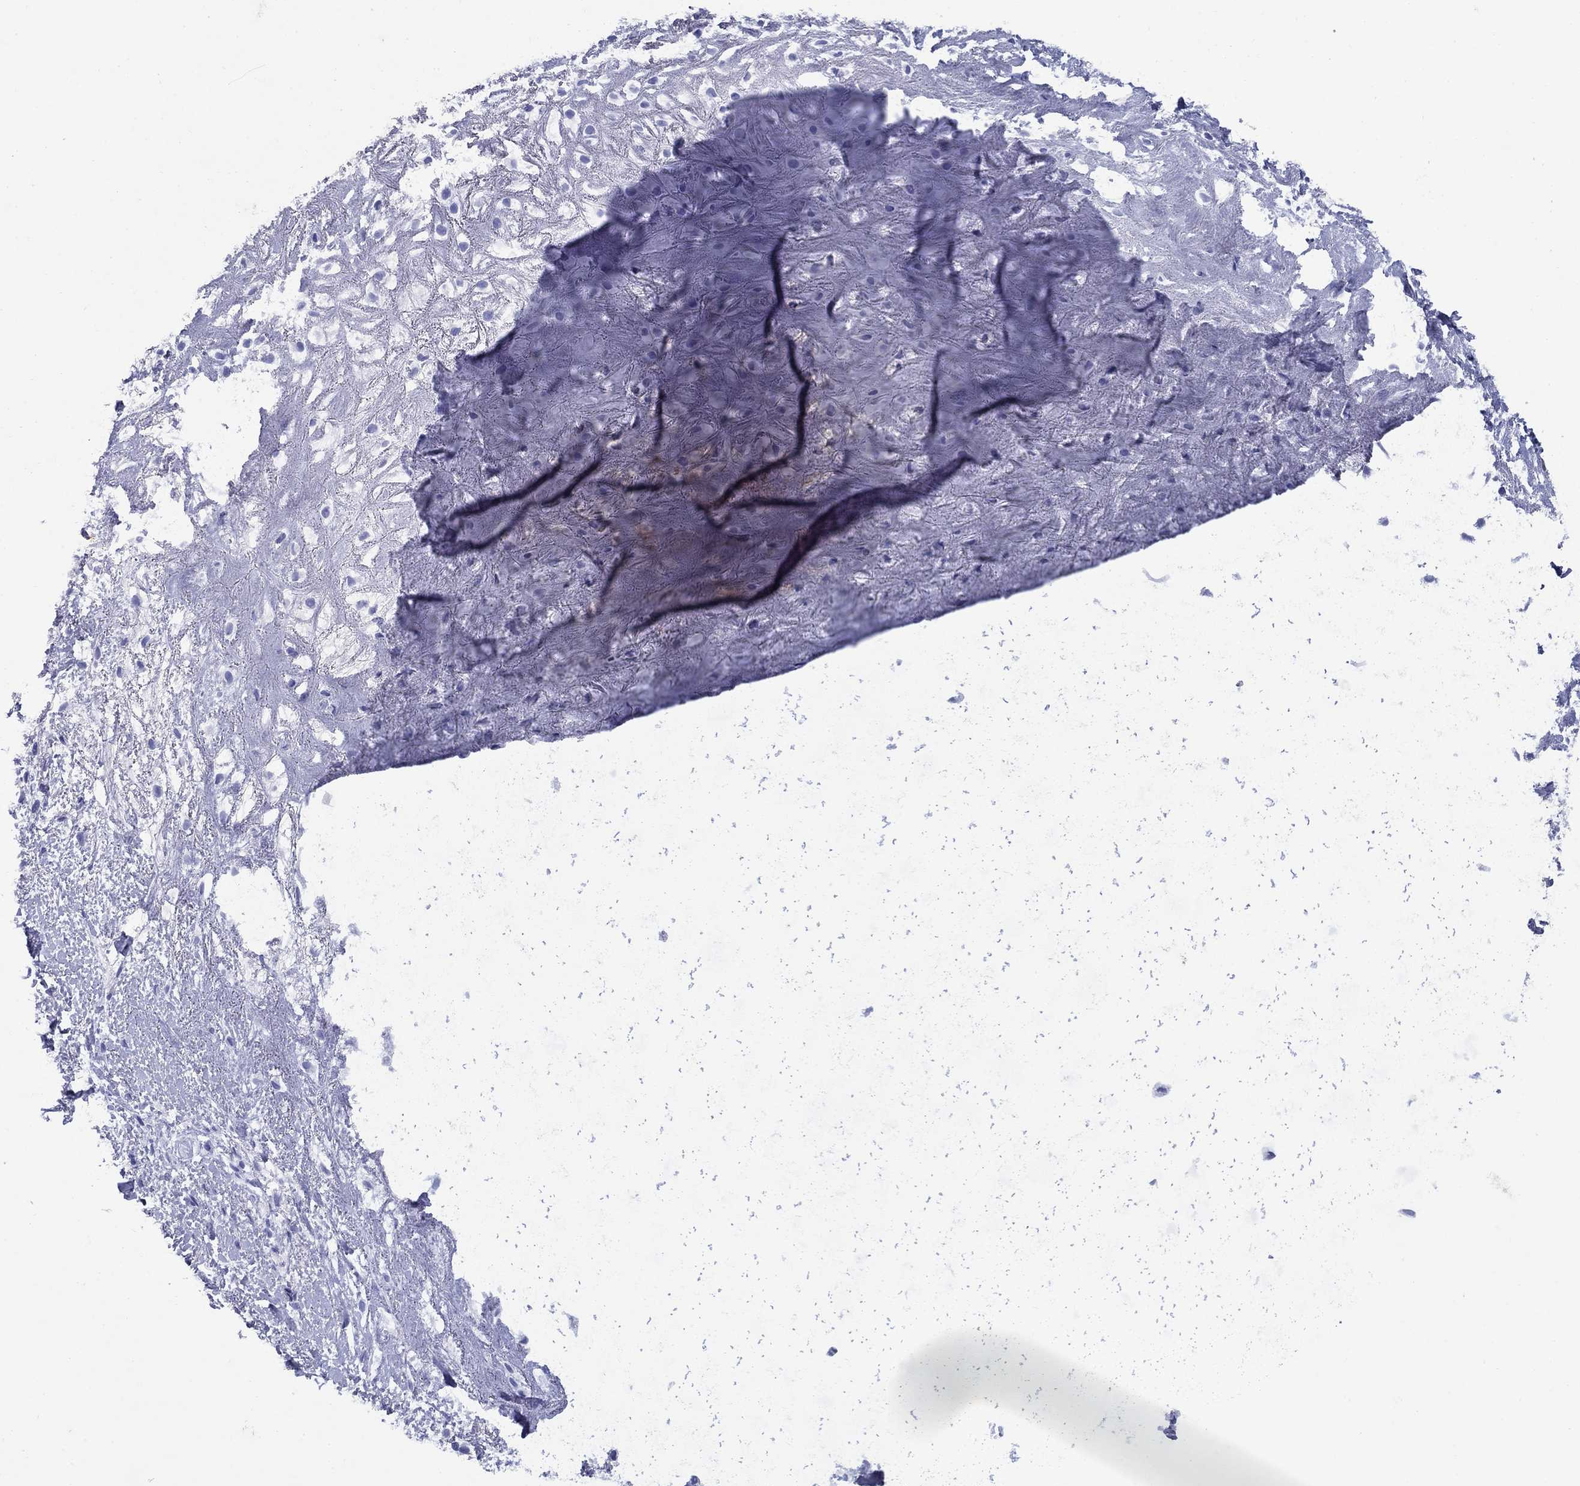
{"staining": {"intensity": "negative", "quantity": "none", "location": "none"}, "tissue": "soft tissue", "cell_type": "Chondrocytes", "image_type": "normal", "snomed": [{"axis": "morphology", "description": "Normal tissue, NOS"}, {"axis": "morphology", "description": "Squamous cell carcinoma, NOS"}, {"axis": "topography", "description": "Cartilage tissue"}, {"axis": "topography", "description": "Head-Neck"}], "caption": "This is a histopathology image of immunohistochemistry (IHC) staining of unremarkable soft tissue, which shows no staining in chondrocytes. The staining was performed using DAB (3,3'-diaminobenzidine) to visualize the protein expression in brown, while the nuclei were stained in blue with hematoxylin (Magnification: 20x).", "gene": "CD1A", "patient": {"sex": "male", "age": 62}}